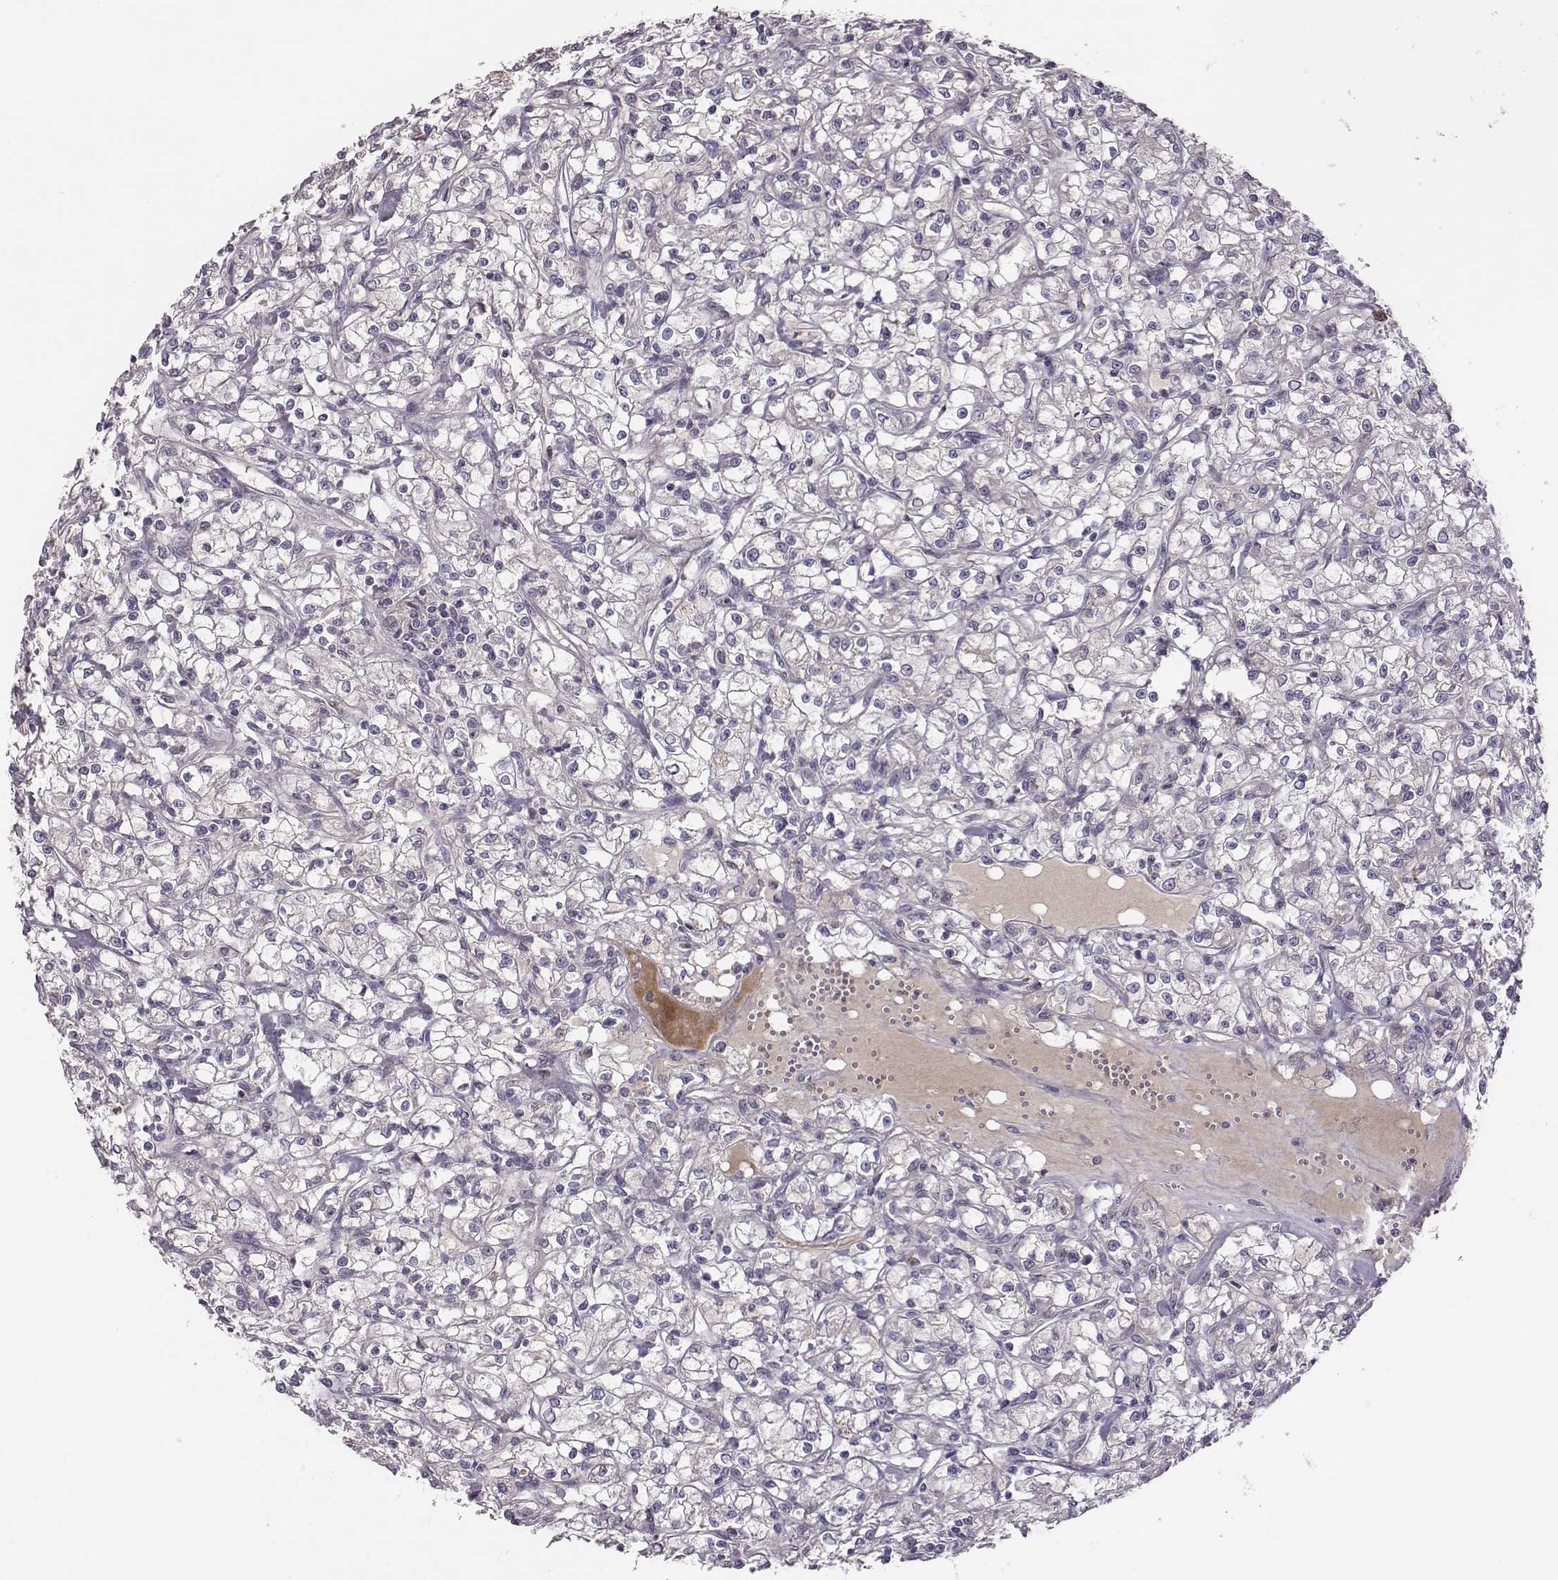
{"staining": {"intensity": "negative", "quantity": "none", "location": "none"}, "tissue": "renal cancer", "cell_type": "Tumor cells", "image_type": "cancer", "snomed": [{"axis": "morphology", "description": "Adenocarcinoma, NOS"}, {"axis": "topography", "description": "Kidney"}], "caption": "Protein analysis of renal cancer shows no significant expression in tumor cells.", "gene": "KMO", "patient": {"sex": "female", "age": 59}}